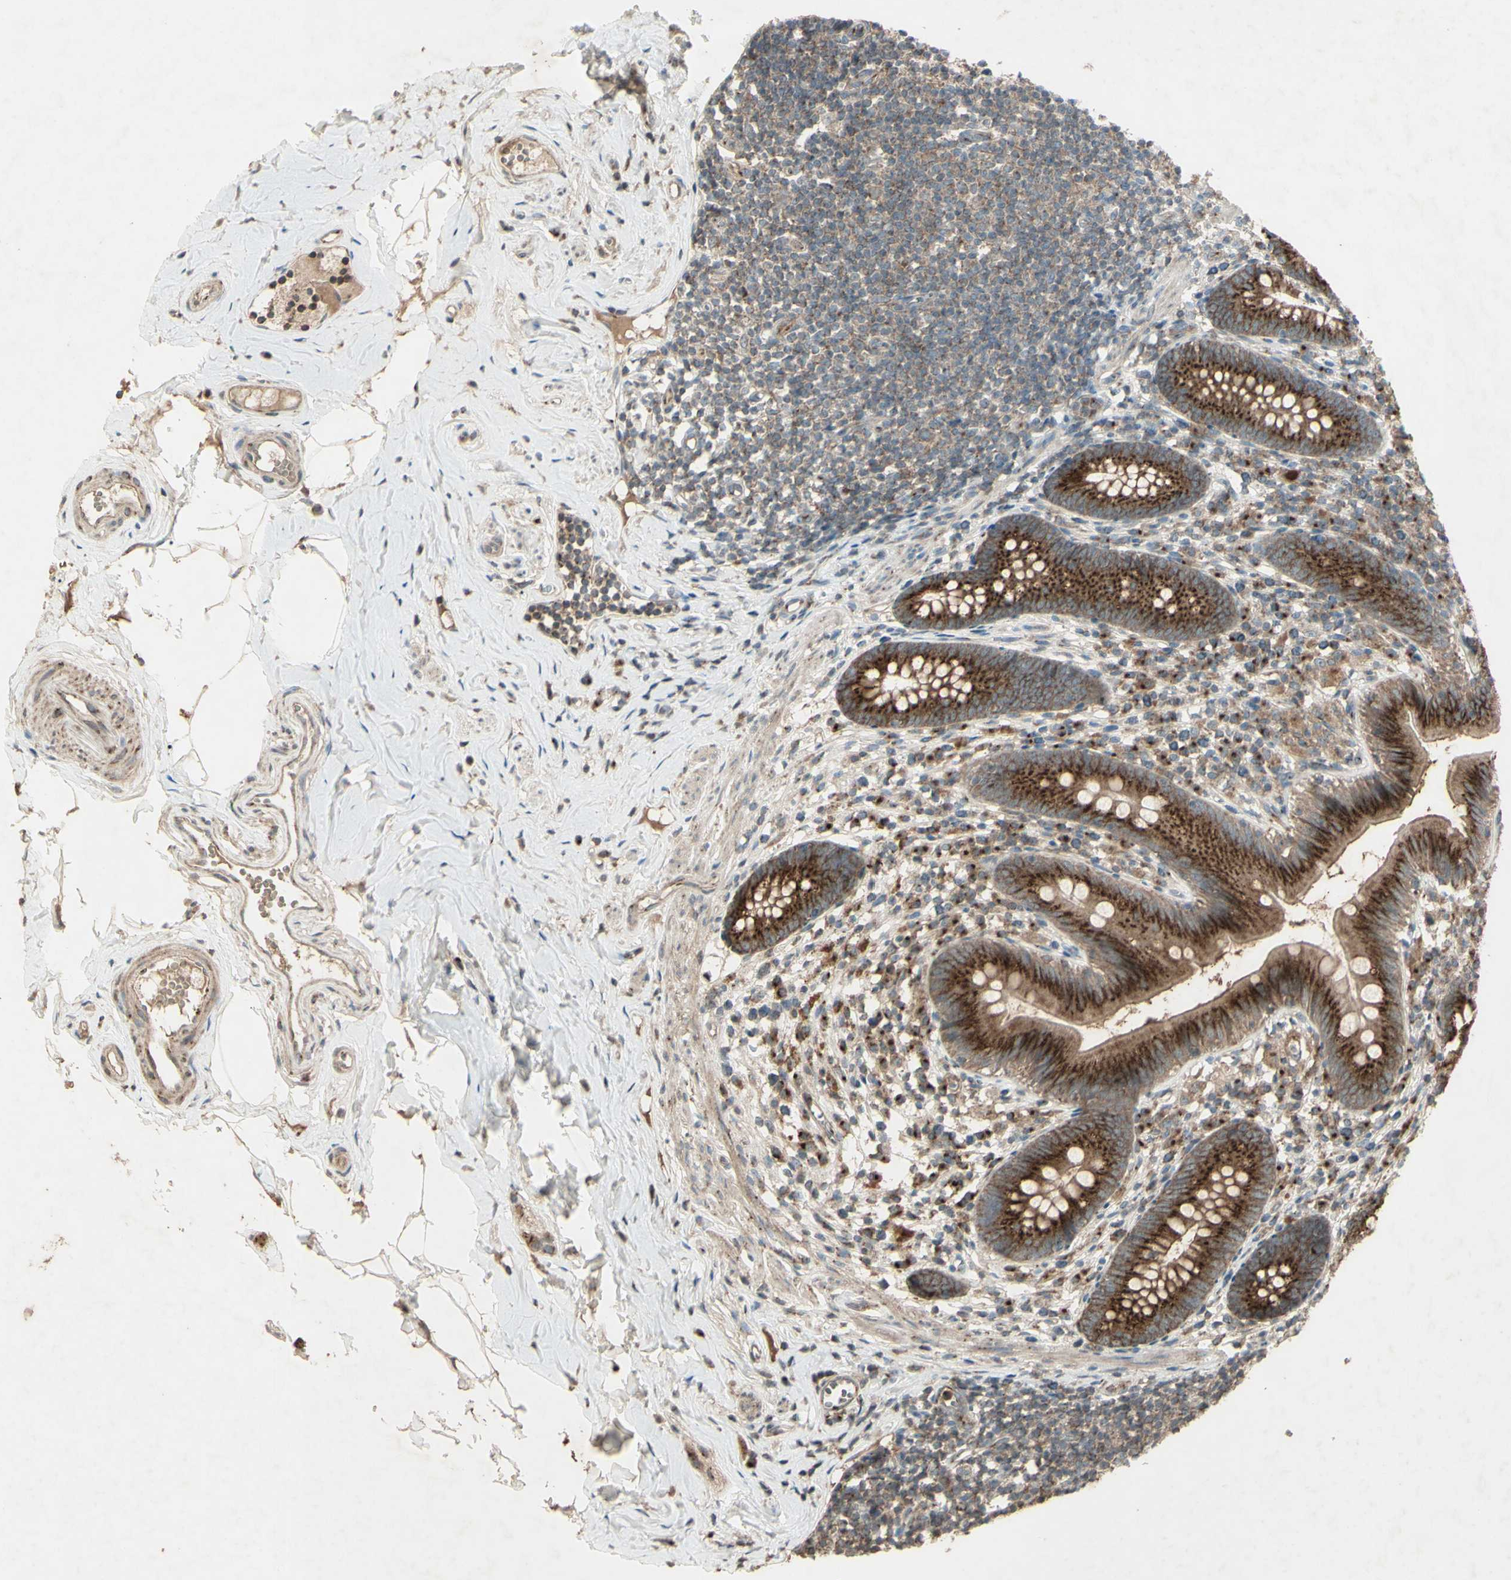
{"staining": {"intensity": "strong", "quantity": ">75%", "location": "cytoplasmic/membranous"}, "tissue": "appendix", "cell_type": "Glandular cells", "image_type": "normal", "snomed": [{"axis": "morphology", "description": "Normal tissue, NOS"}, {"axis": "topography", "description": "Appendix"}], "caption": "The image exhibits staining of normal appendix, revealing strong cytoplasmic/membranous protein staining (brown color) within glandular cells.", "gene": "AP1G1", "patient": {"sex": "male", "age": 52}}